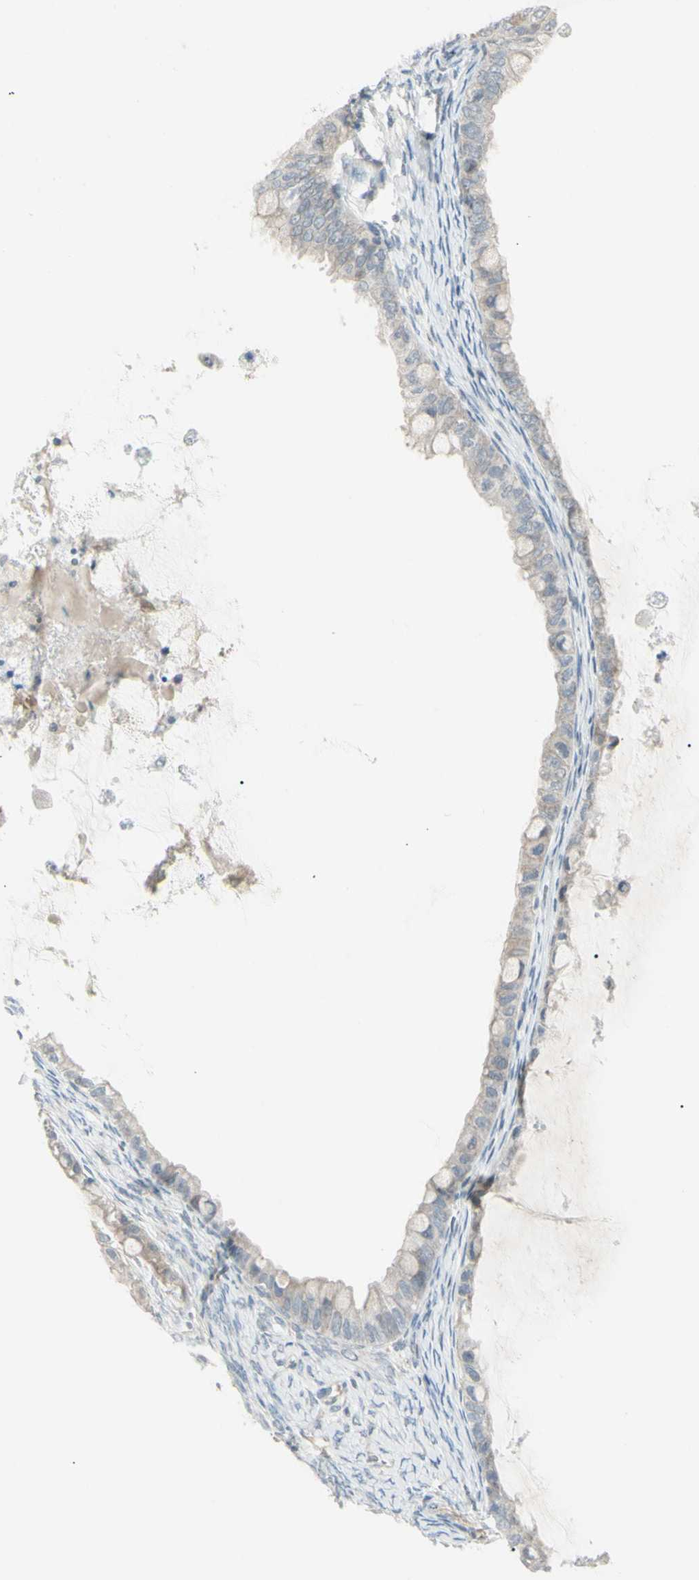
{"staining": {"intensity": "weak", "quantity": ">75%", "location": "cytoplasmic/membranous"}, "tissue": "ovarian cancer", "cell_type": "Tumor cells", "image_type": "cancer", "snomed": [{"axis": "morphology", "description": "Cystadenocarcinoma, mucinous, NOS"}, {"axis": "topography", "description": "Ovary"}], "caption": "The immunohistochemical stain shows weak cytoplasmic/membranous positivity in tumor cells of ovarian cancer (mucinous cystadenocarcinoma) tissue.", "gene": "SH3GL2", "patient": {"sex": "female", "age": 80}}